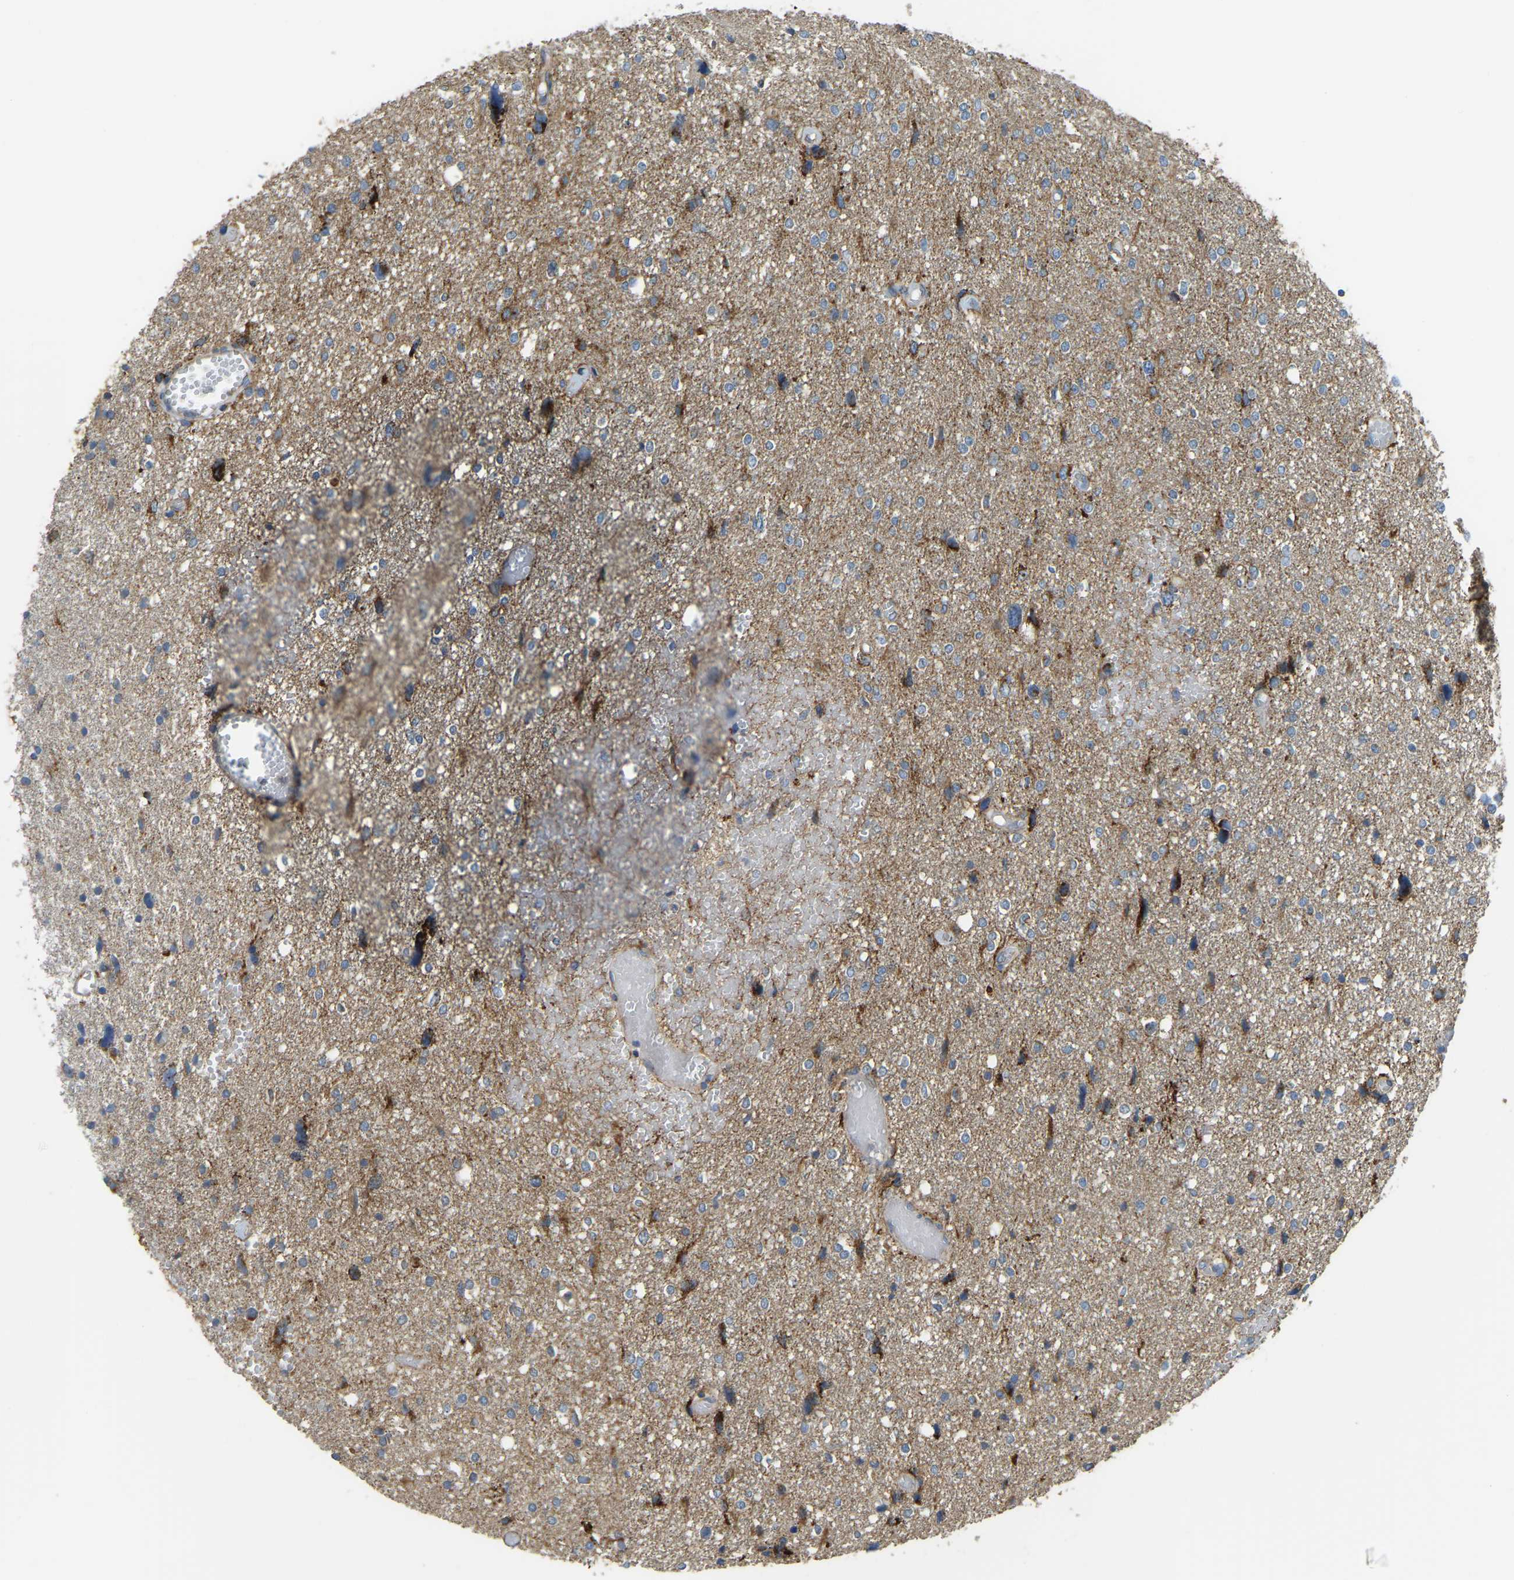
{"staining": {"intensity": "moderate", "quantity": ">75%", "location": "cytoplasmic/membranous"}, "tissue": "glioma", "cell_type": "Tumor cells", "image_type": "cancer", "snomed": [{"axis": "morphology", "description": "Glioma, malignant, High grade"}, {"axis": "topography", "description": "Brain"}], "caption": "An IHC image of neoplastic tissue is shown. Protein staining in brown shows moderate cytoplasmic/membranous positivity in glioma within tumor cells. (DAB (3,3'-diaminobenzidine) = brown stain, brightfield microscopy at high magnification).", "gene": "PSMD7", "patient": {"sex": "female", "age": 59}}